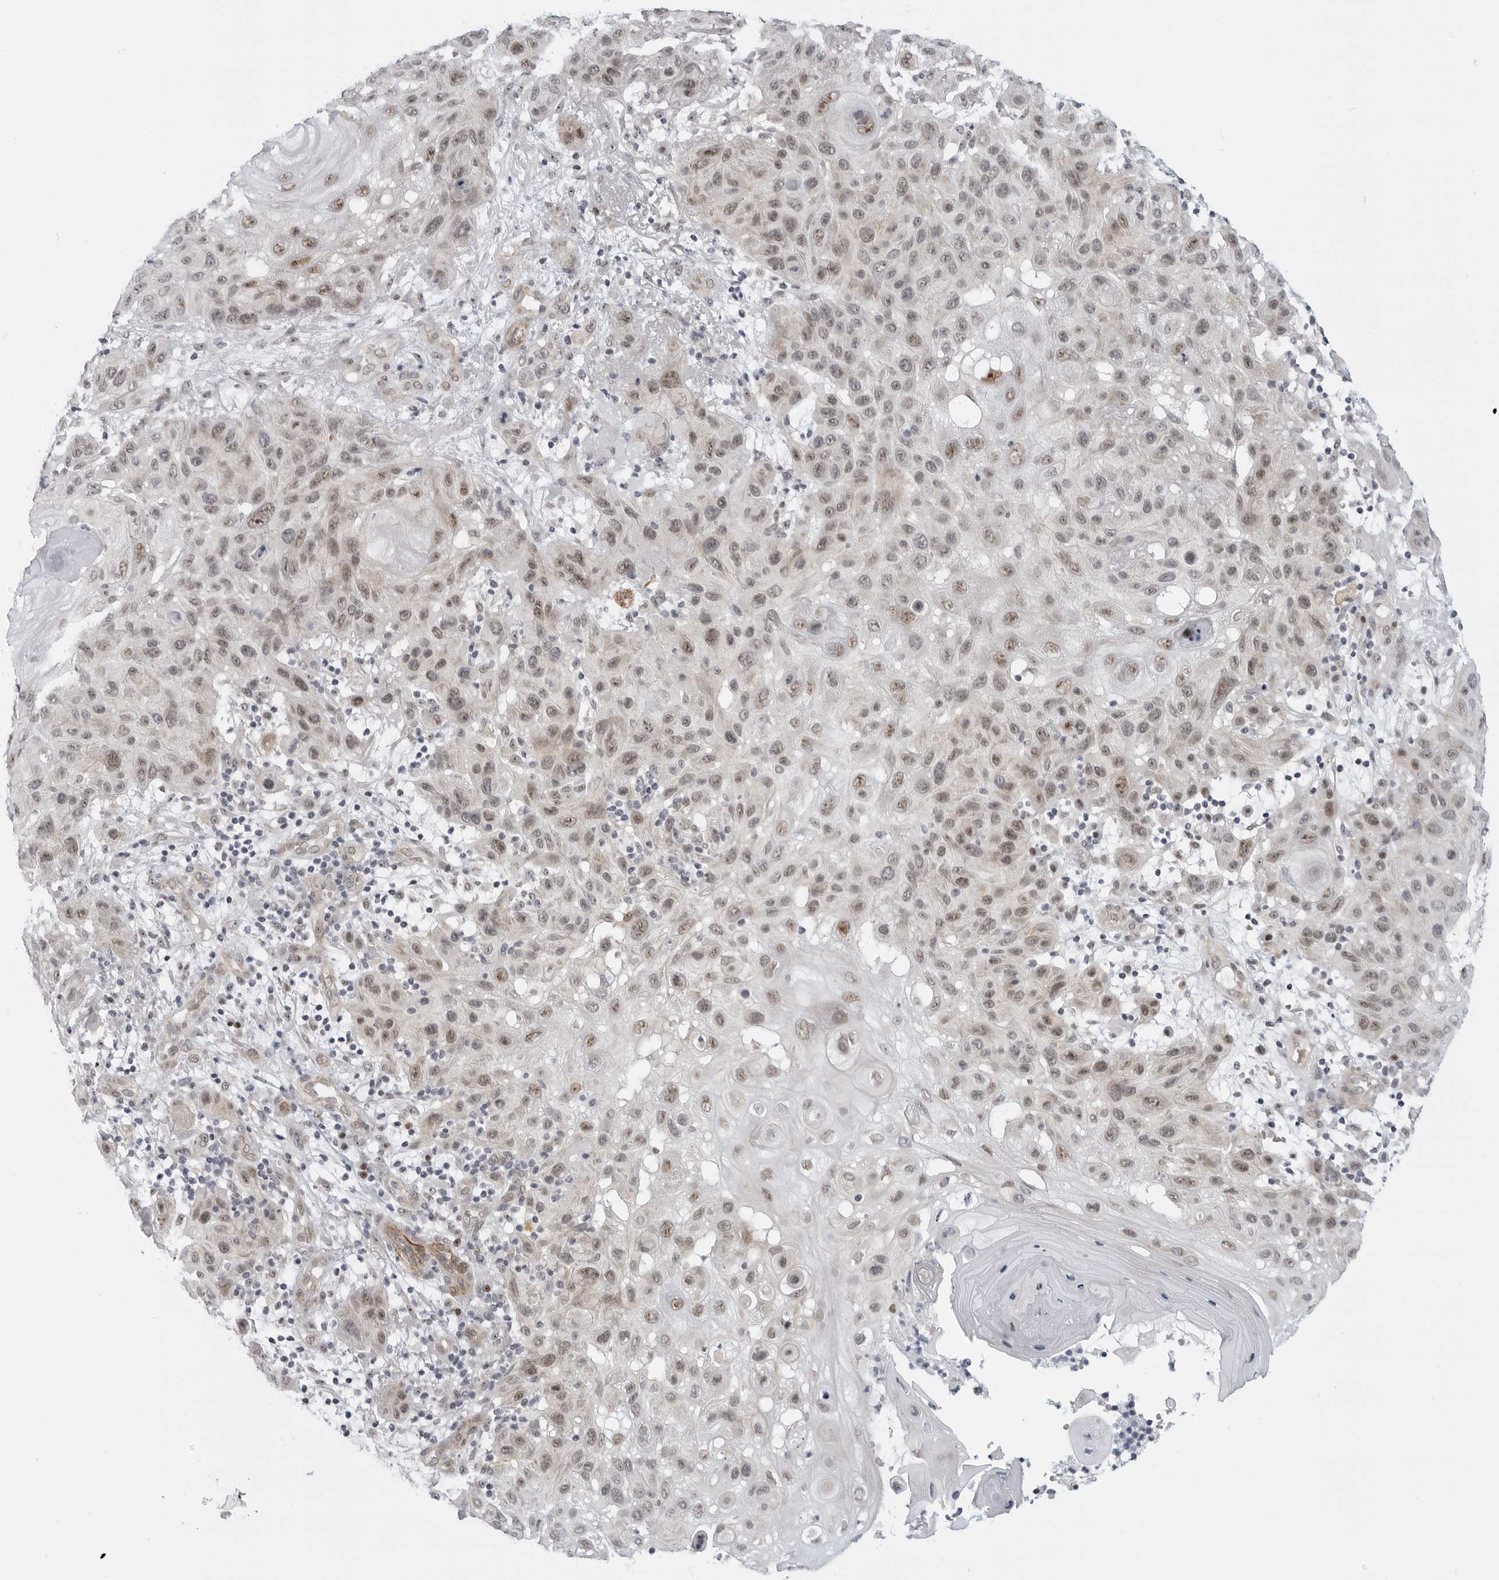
{"staining": {"intensity": "moderate", "quantity": ">75%", "location": "nuclear"}, "tissue": "skin cancer", "cell_type": "Tumor cells", "image_type": "cancer", "snomed": [{"axis": "morphology", "description": "Normal tissue, NOS"}, {"axis": "morphology", "description": "Squamous cell carcinoma, NOS"}, {"axis": "topography", "description": "Skin"}], "caption": "Immunohistochemistry (IHC) photomicrograph of neoplastic tissue: squamous cell carcinoma (skin) stained using immunohistochemistry (IHC) reveals medium levels of moderate protein expression localized specifically in the nuclear of tumor cells, appearing as a nuclear brown color.", "gene": "CEP295NL", "patient": {"sex": "female", "age": 96}}